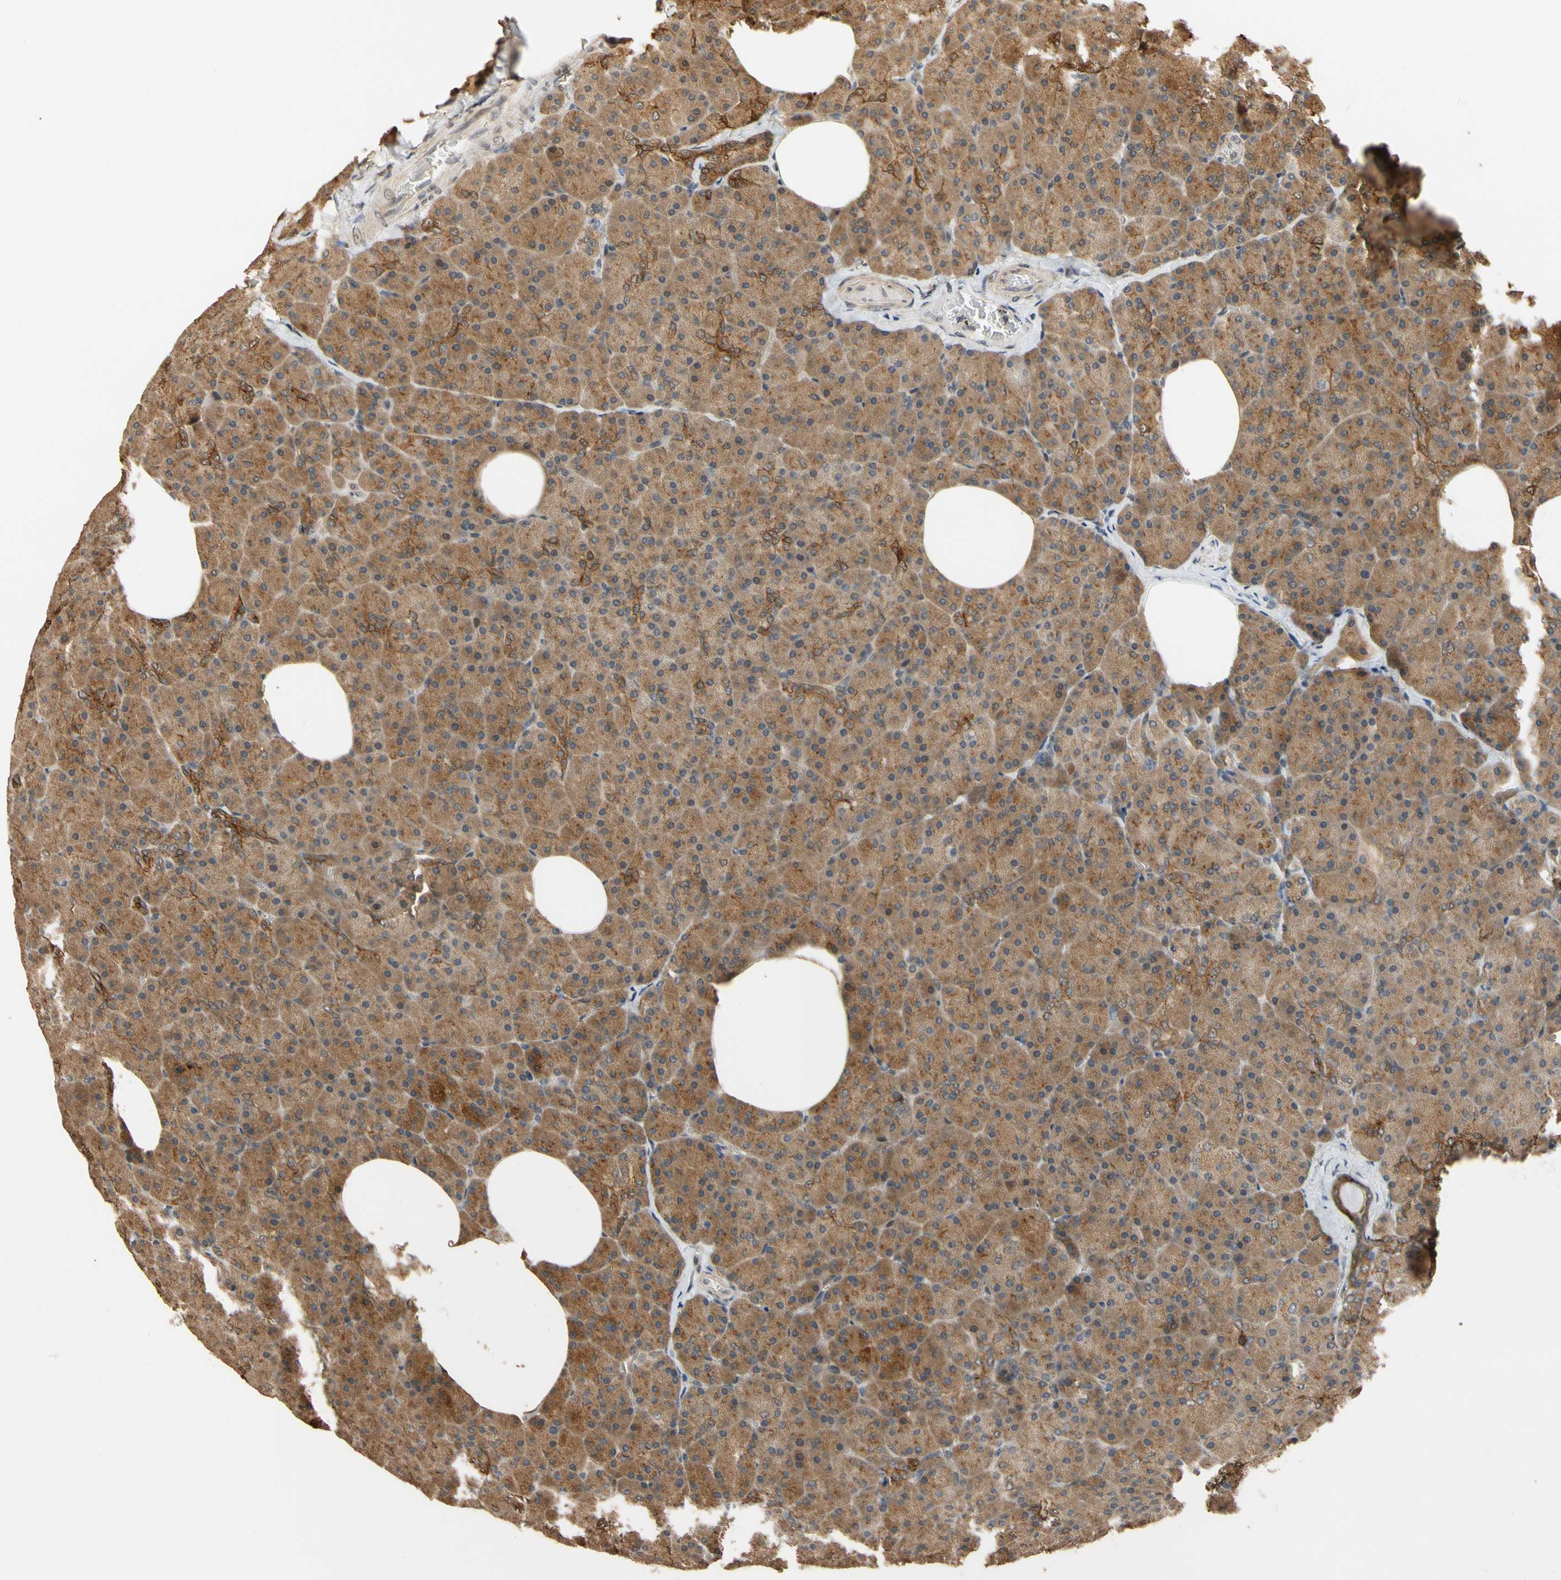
{"staining": {"intensity": "strong", "quantity": ">75%", "location": "cytoplasmic/membranous"}, "tissue": "pancreas", "cell_type": "Exocrine glandular cells", "image_type": "normal", "snomed": [{"axis": "morphology", "description": "Normal tissue, NOS"}, {"axis": "topography", "description": "Pancreas"}], "caption": "Immunohistochemistry (IHC) of benign human pancreas displays high levels of strong cytoplasmic/membranous staining in about >75% of exocrine glandular cells. The staining was performed using DAB (3,3'-diaminobenzidine) to visualize the protein expression in brown, while the nuclei were stained in blue with hematoxylin (Magnification: 20x).", "gene": "TMEM230", "patient": {"sex": "female", "age": 35}}